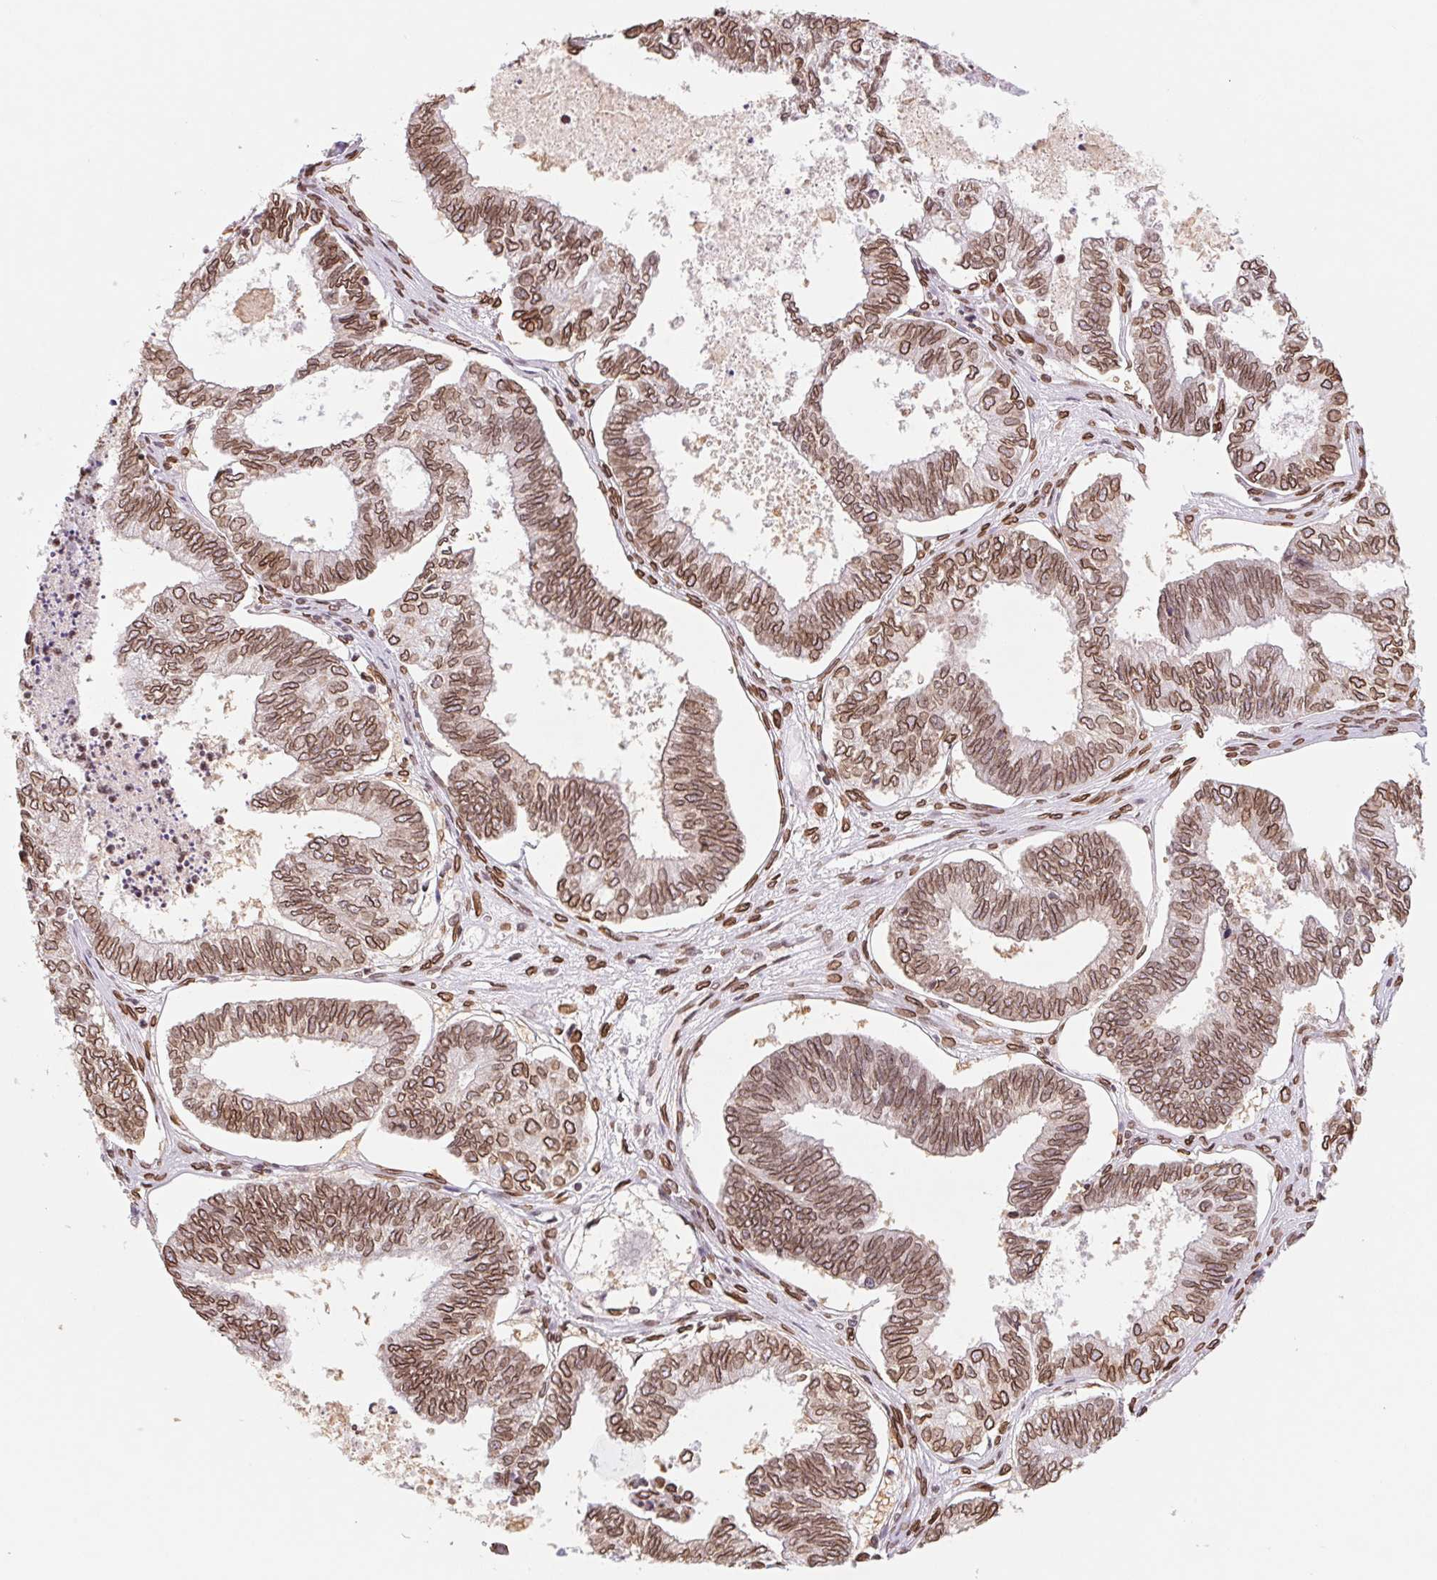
{"staining": {"intensity": "moderate", "quantity": ">75%", "location": "cytoplasmic/membranous,nuclear"}, "tissue": "ovarian cancer", "cell_type": "Tumor cells", "image_type": "cancer", "snomed": [{"axis": "morphology", "description": "Carcinoma, endometroid"}, {"axis": "topography", "description": "Ovary"}], "caption": "Brown immunohistochemical staining in ovarian endometroid carcinoma demonstrates moderate cytoplasmic/membranous and nuclear expression in approximately >75% of tumor cells.", "gene": "LMNB2", "patient": {"sex": "female", "age": 64}}